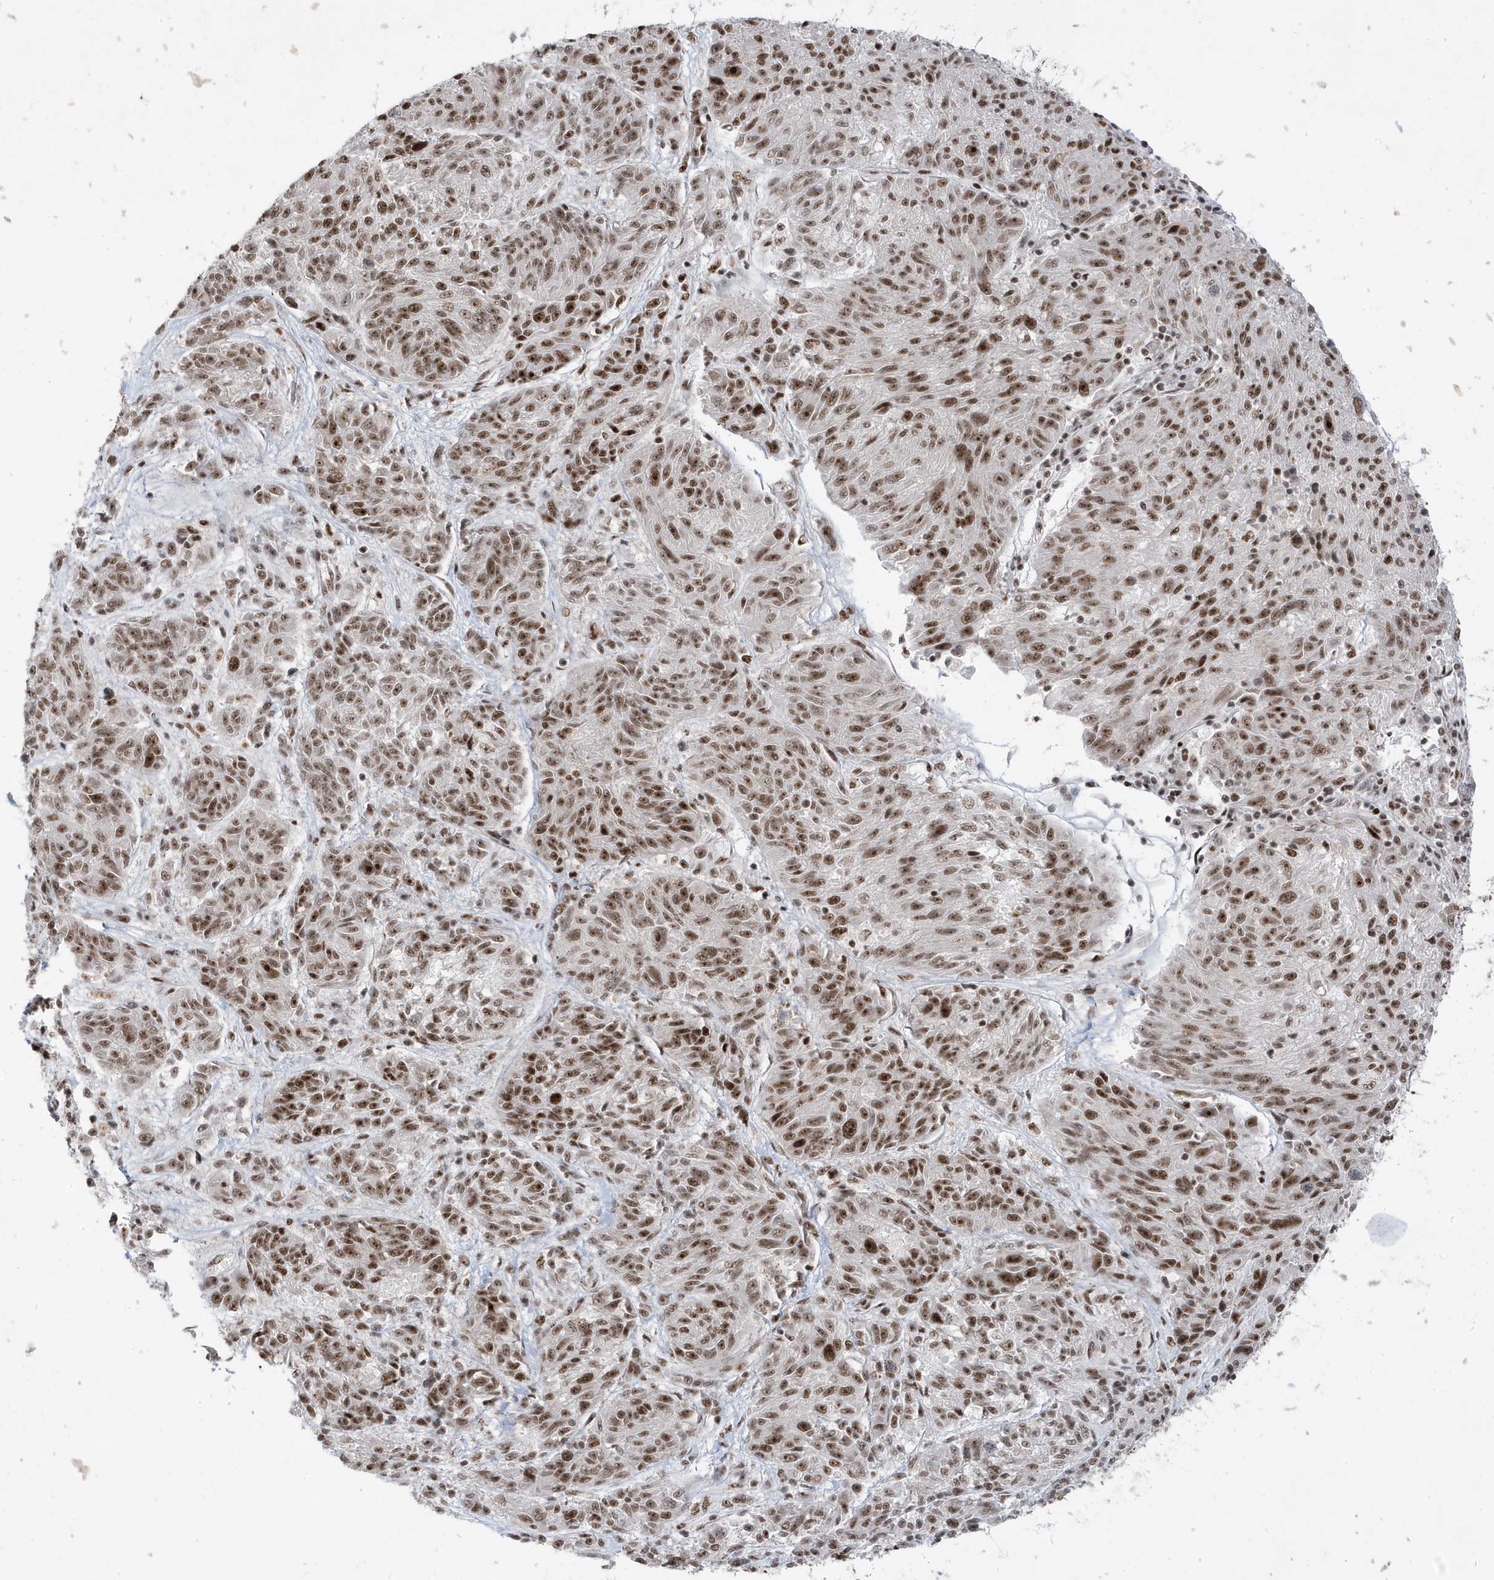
{"staining": {"intensity": "strong", "quantity": ">75%", "location": "nuclear"}, "tissue": "melanoma", "cell_type": "Tumor cells", "image_type": "cancer", "snomed": [{"axis": "morphology", "description": "Malignant melanoma, NOS"}, {"axis": "topography", "description": "Skin"}], "caption": "IHC histopathology image of neoplastic tissue: malignant melanoma stained using IHC demonstrates high levels of strong protein expression localized specifically in the nuclear of tumor cells, appearing as a nuclear brown color.", "gene": "MTREX", "patient": {"sex": "male", "age": 53}}